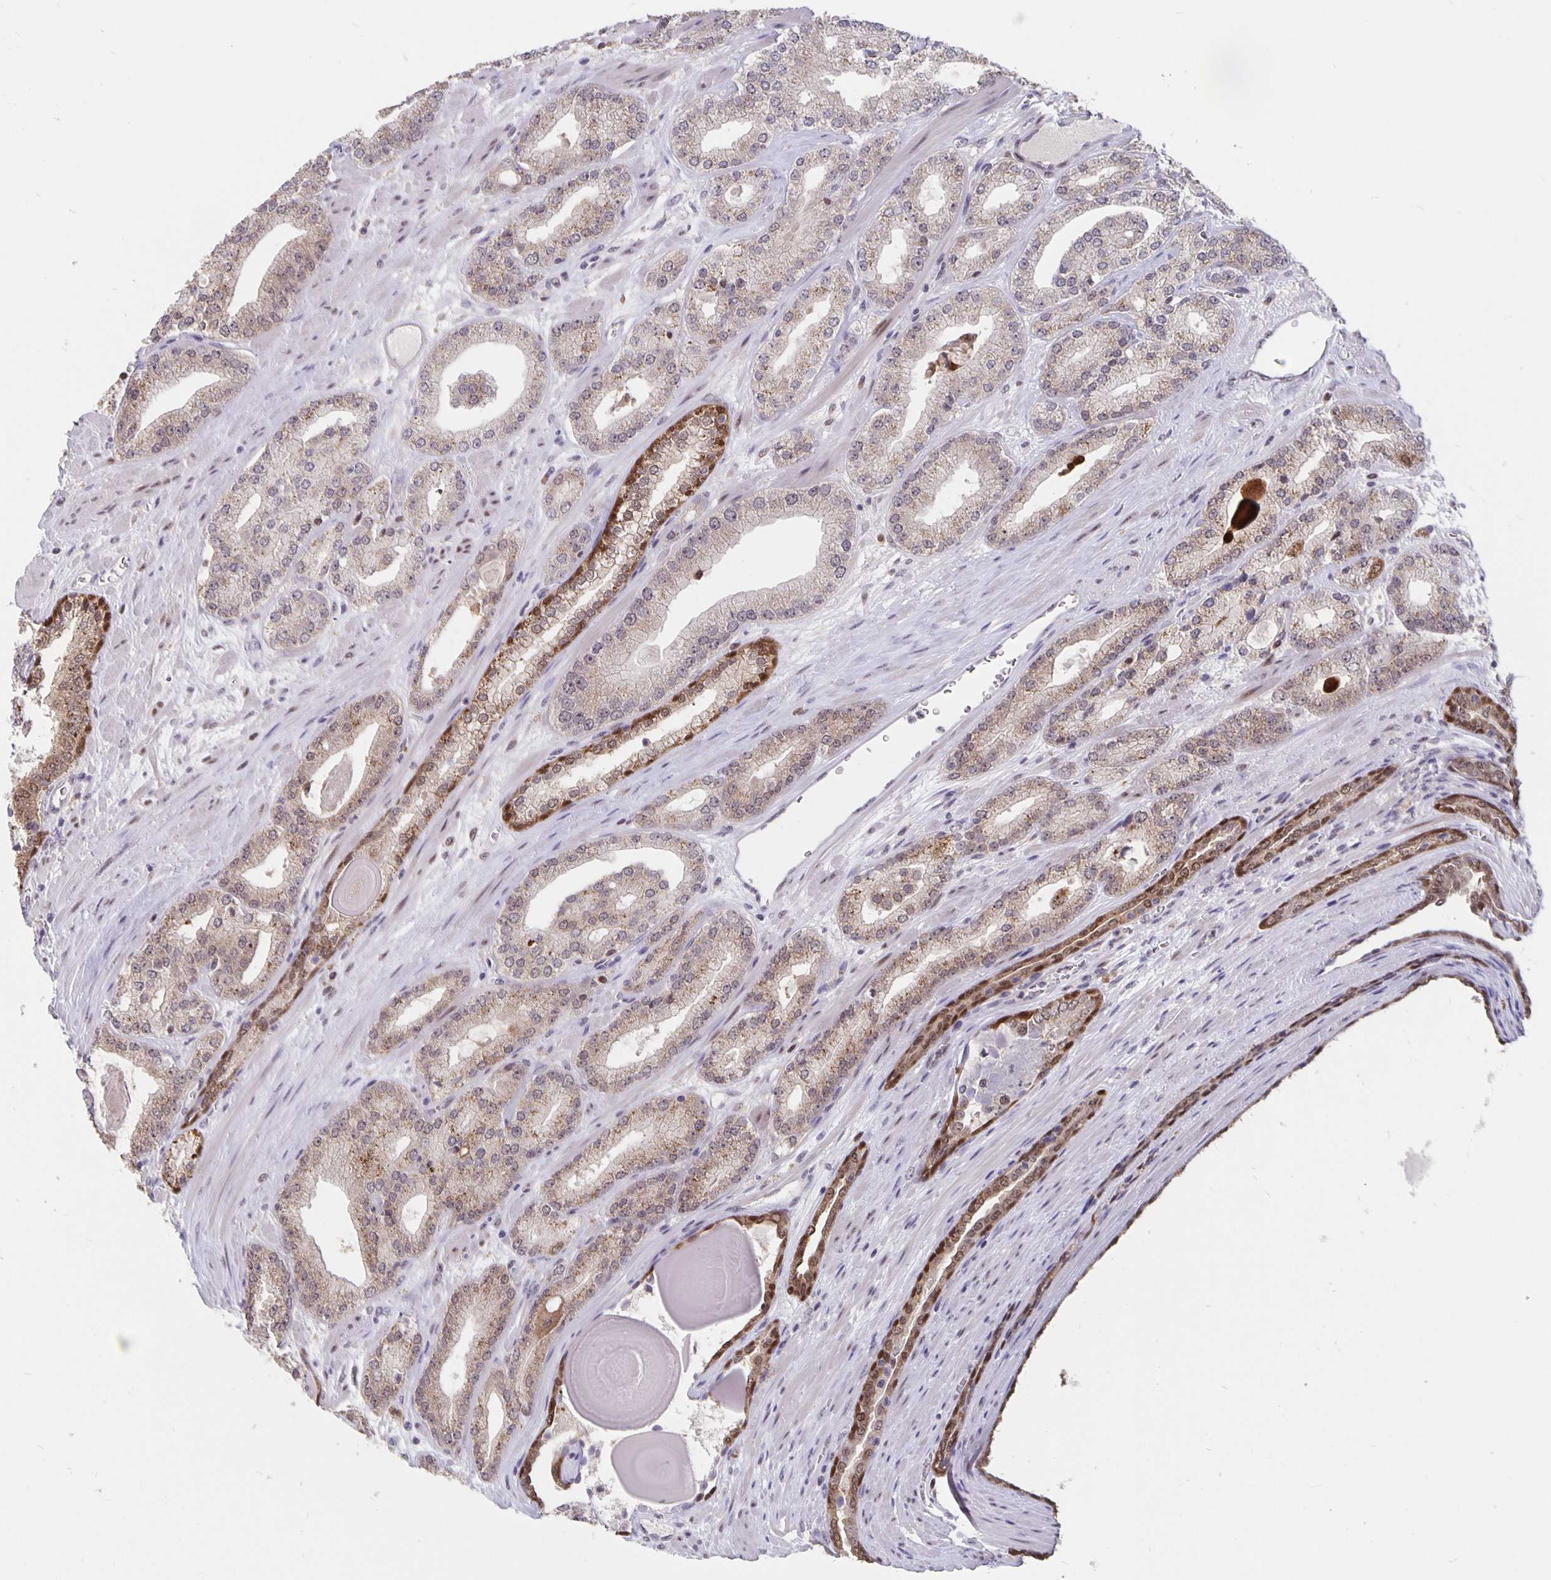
{"staining": {"intensity": "weak", "quantity": ">75%", "location": "cytoplasmic/membranous"}, "tissue": "prostate cancer", "cell_type": "Tumor cells", "image_type": "cancer", "snomed": [{"axis": "morphology", "description": "Adenocarcinoma, High grade"}, {"axis": "topography", "description": "Prostate"}], "caption": "Tumor cells reveal weak cytoplasmic/membranous expression in approximately >75% of cells in prostate adenocarcinoma (high-grade). The protein is shown in brown color, while the nuclei are stained blue.", "gene": "ZNF691", "patient": {"sex": "male", "age": 64}}